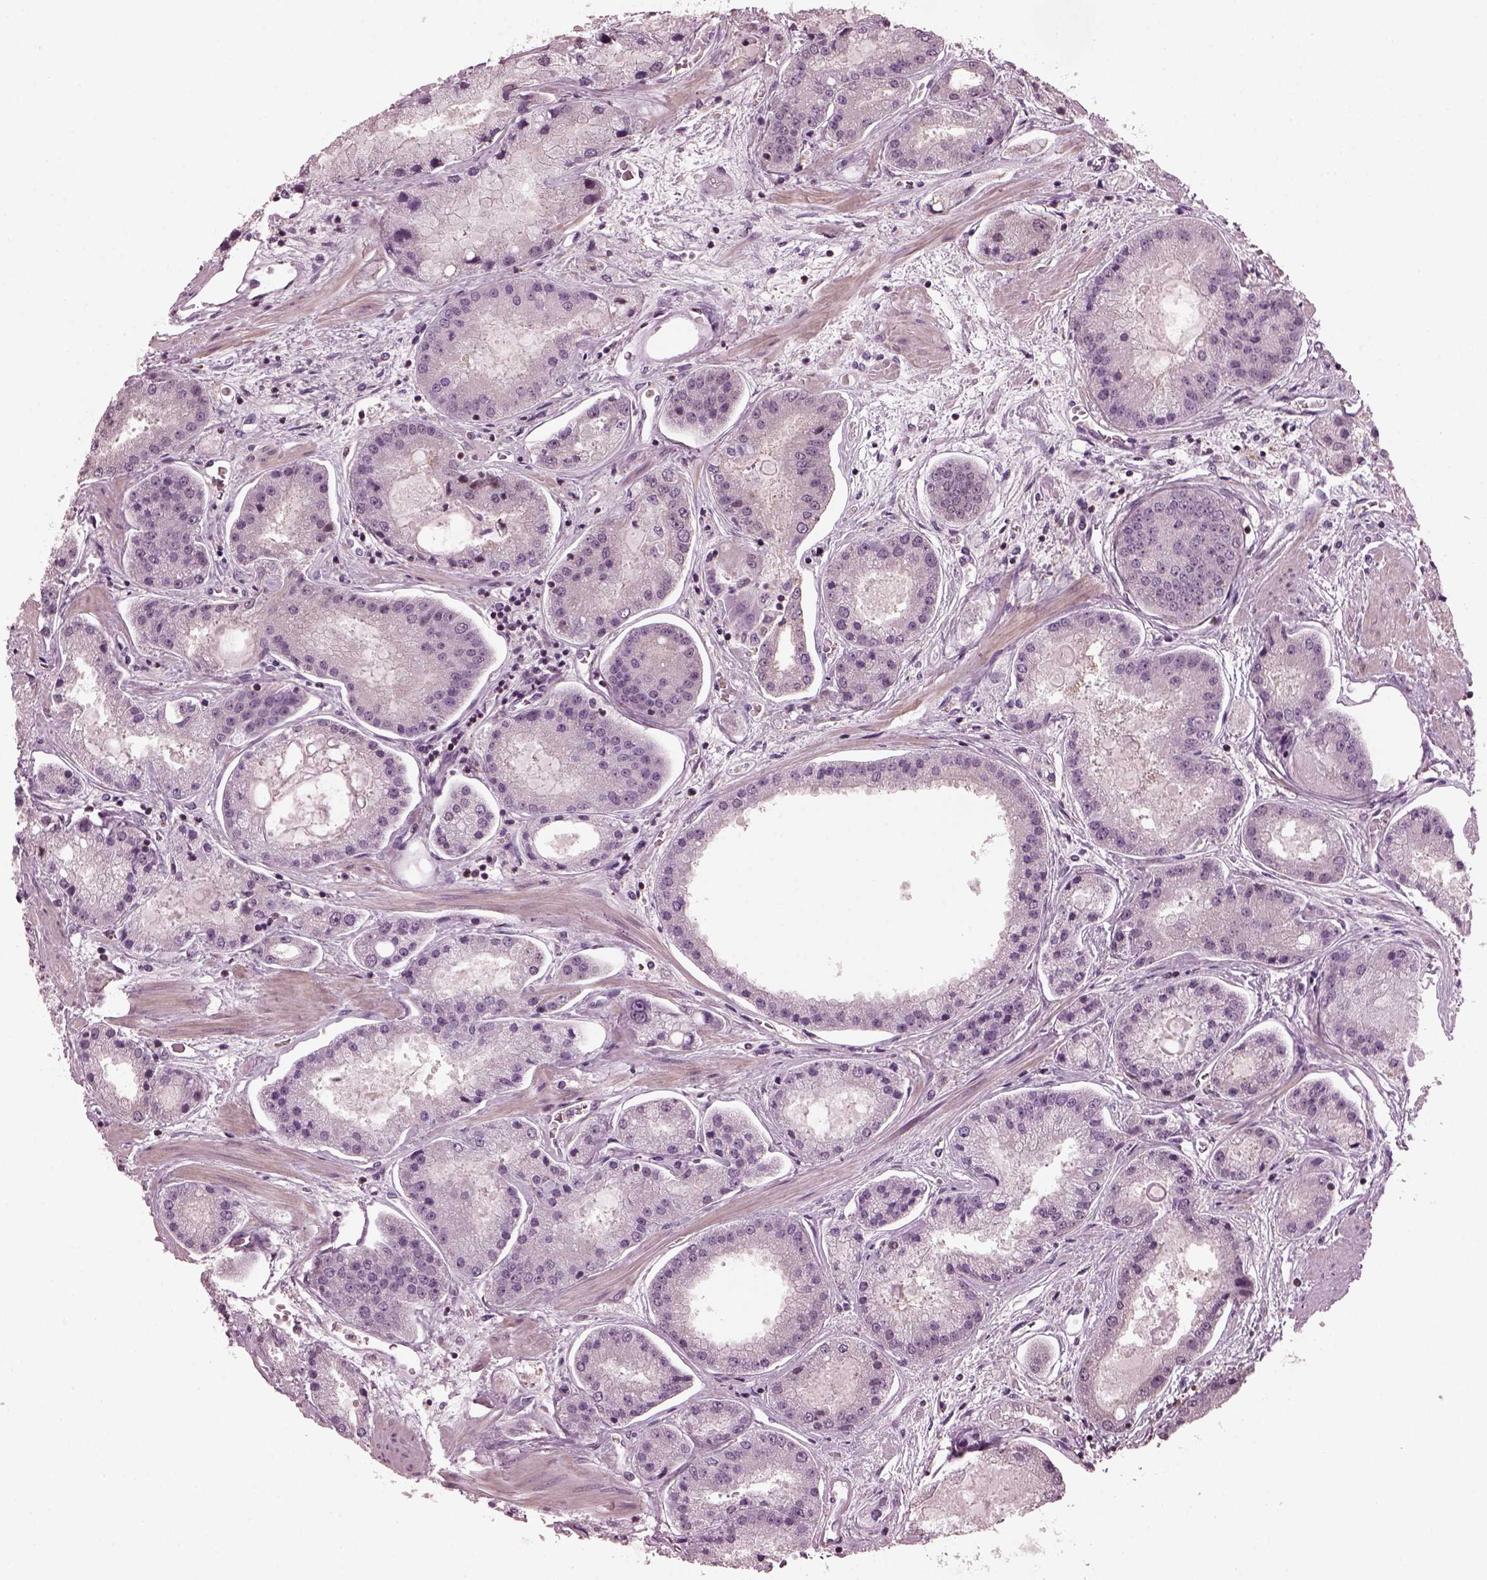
{"staining": {"intensity": "negative", "quantity": "none", "location": "none"}, "tissue": "prostate cancer", "cell_type": "Tumor cells", "image_type": "cancer", "snomed": [{"axis": "morphology", "description": "Adenocarcinoma, High grade"}, {"axis": "topography", "description": "Prostate"}], "caption": "High power microscopy photomicrograph of an immunohistochemistry photomicrograph of prostate adenocarcinoma (high-grade), revealing no significant expression in tumor cells.", "gene": "BFSP1", "patient": {"sex": "male", "age": 67}}